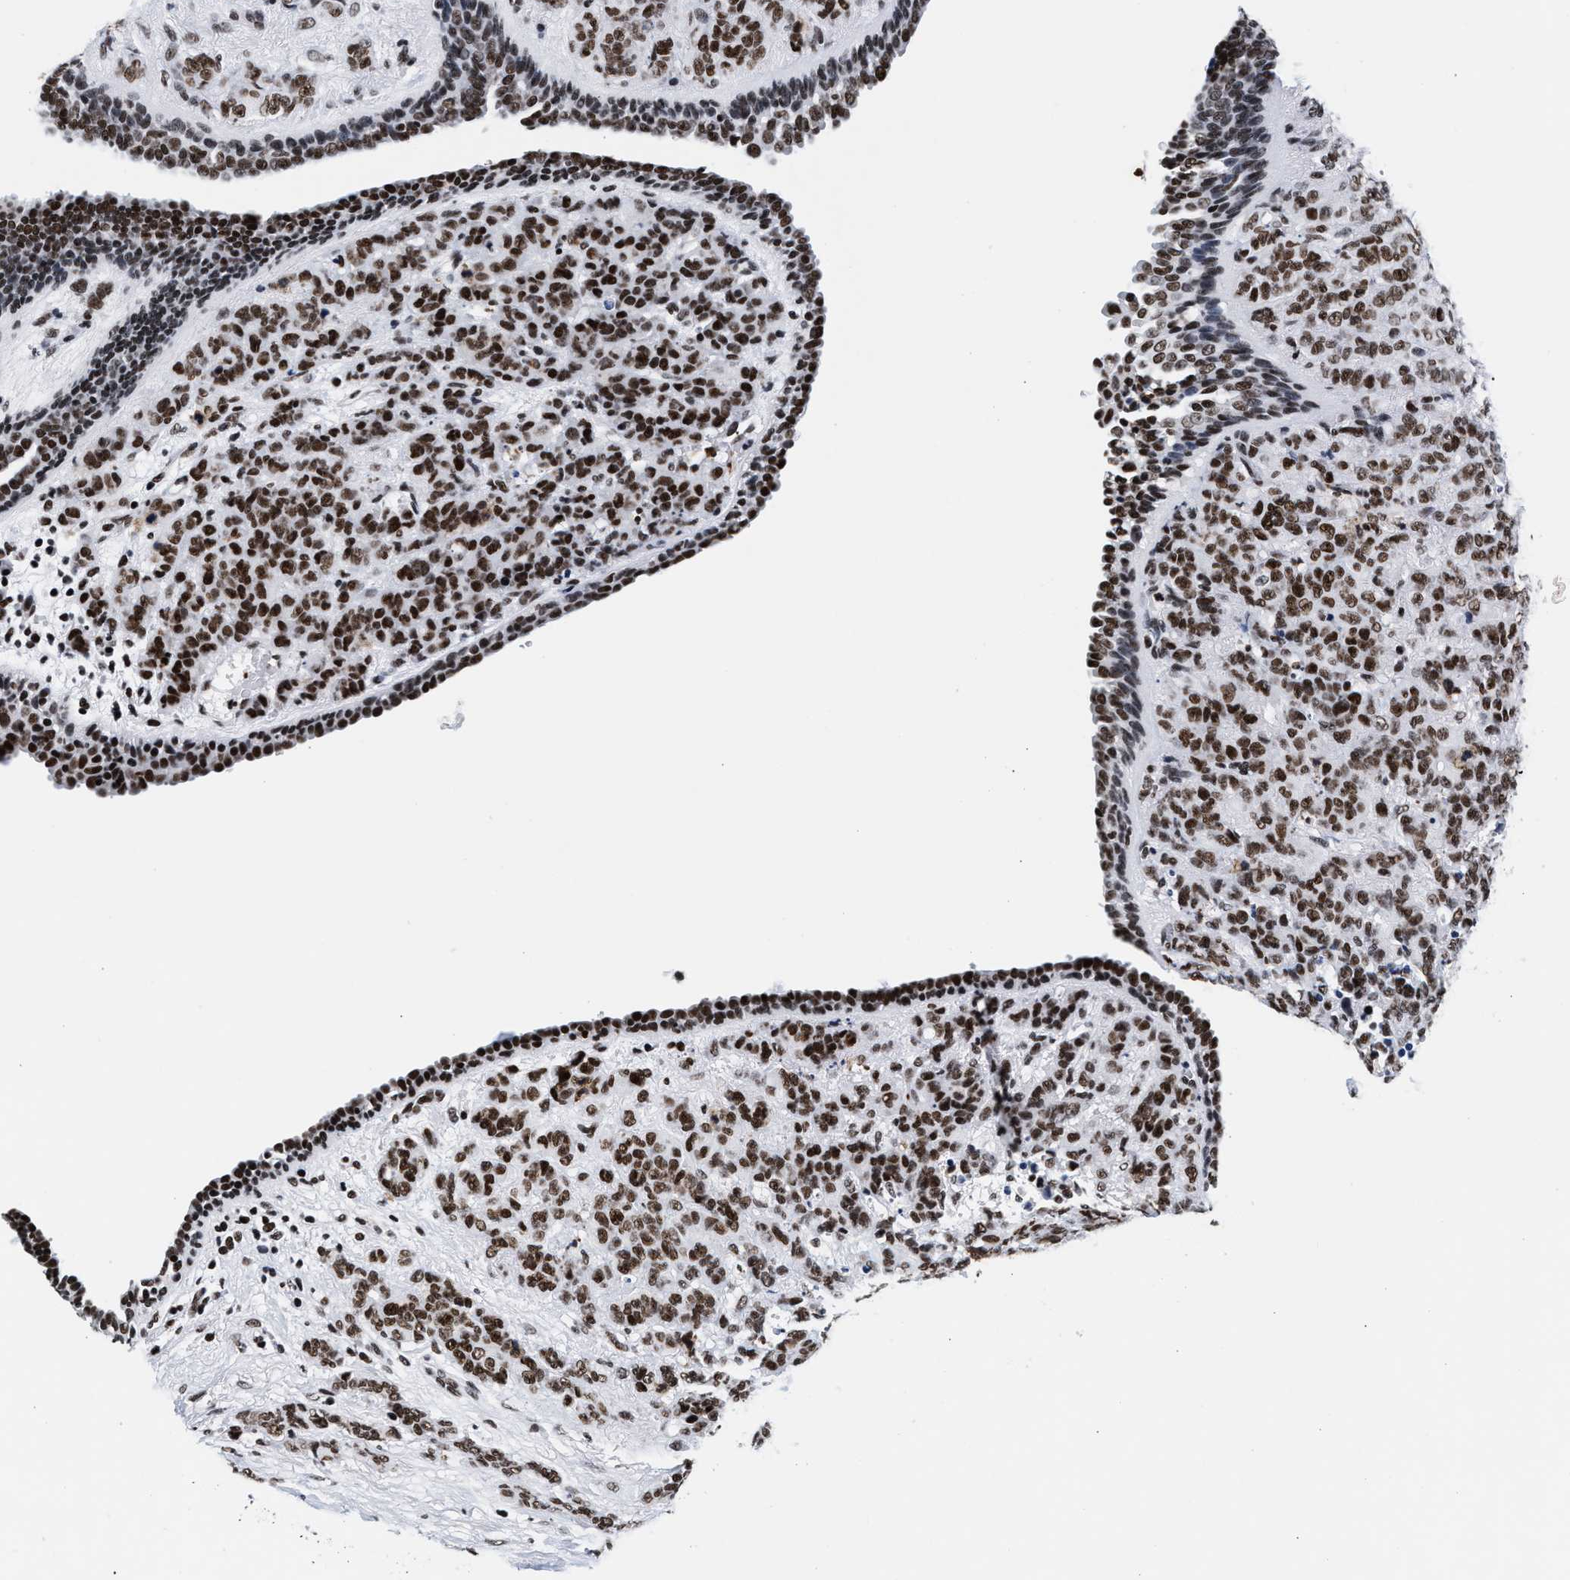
{"staining": {"intensity": "moderate", "quantity": ">75%", "location": "nuclear"}, "tissue": "breast cancer", "cell_type": "Tumor cells", "image_type": "cancer", "snomed": [{"axis": "morphology", "description": "Duct carcinoma"}, {"axis": "topography", "description": "Breast"}], "caption": "A photomicrograph of breast cancer stained for a protein reveals moderate nuclear brown staining in tumor cells.", "gene": "RAD21", "patient": {"sex": "female", "age": 40}}